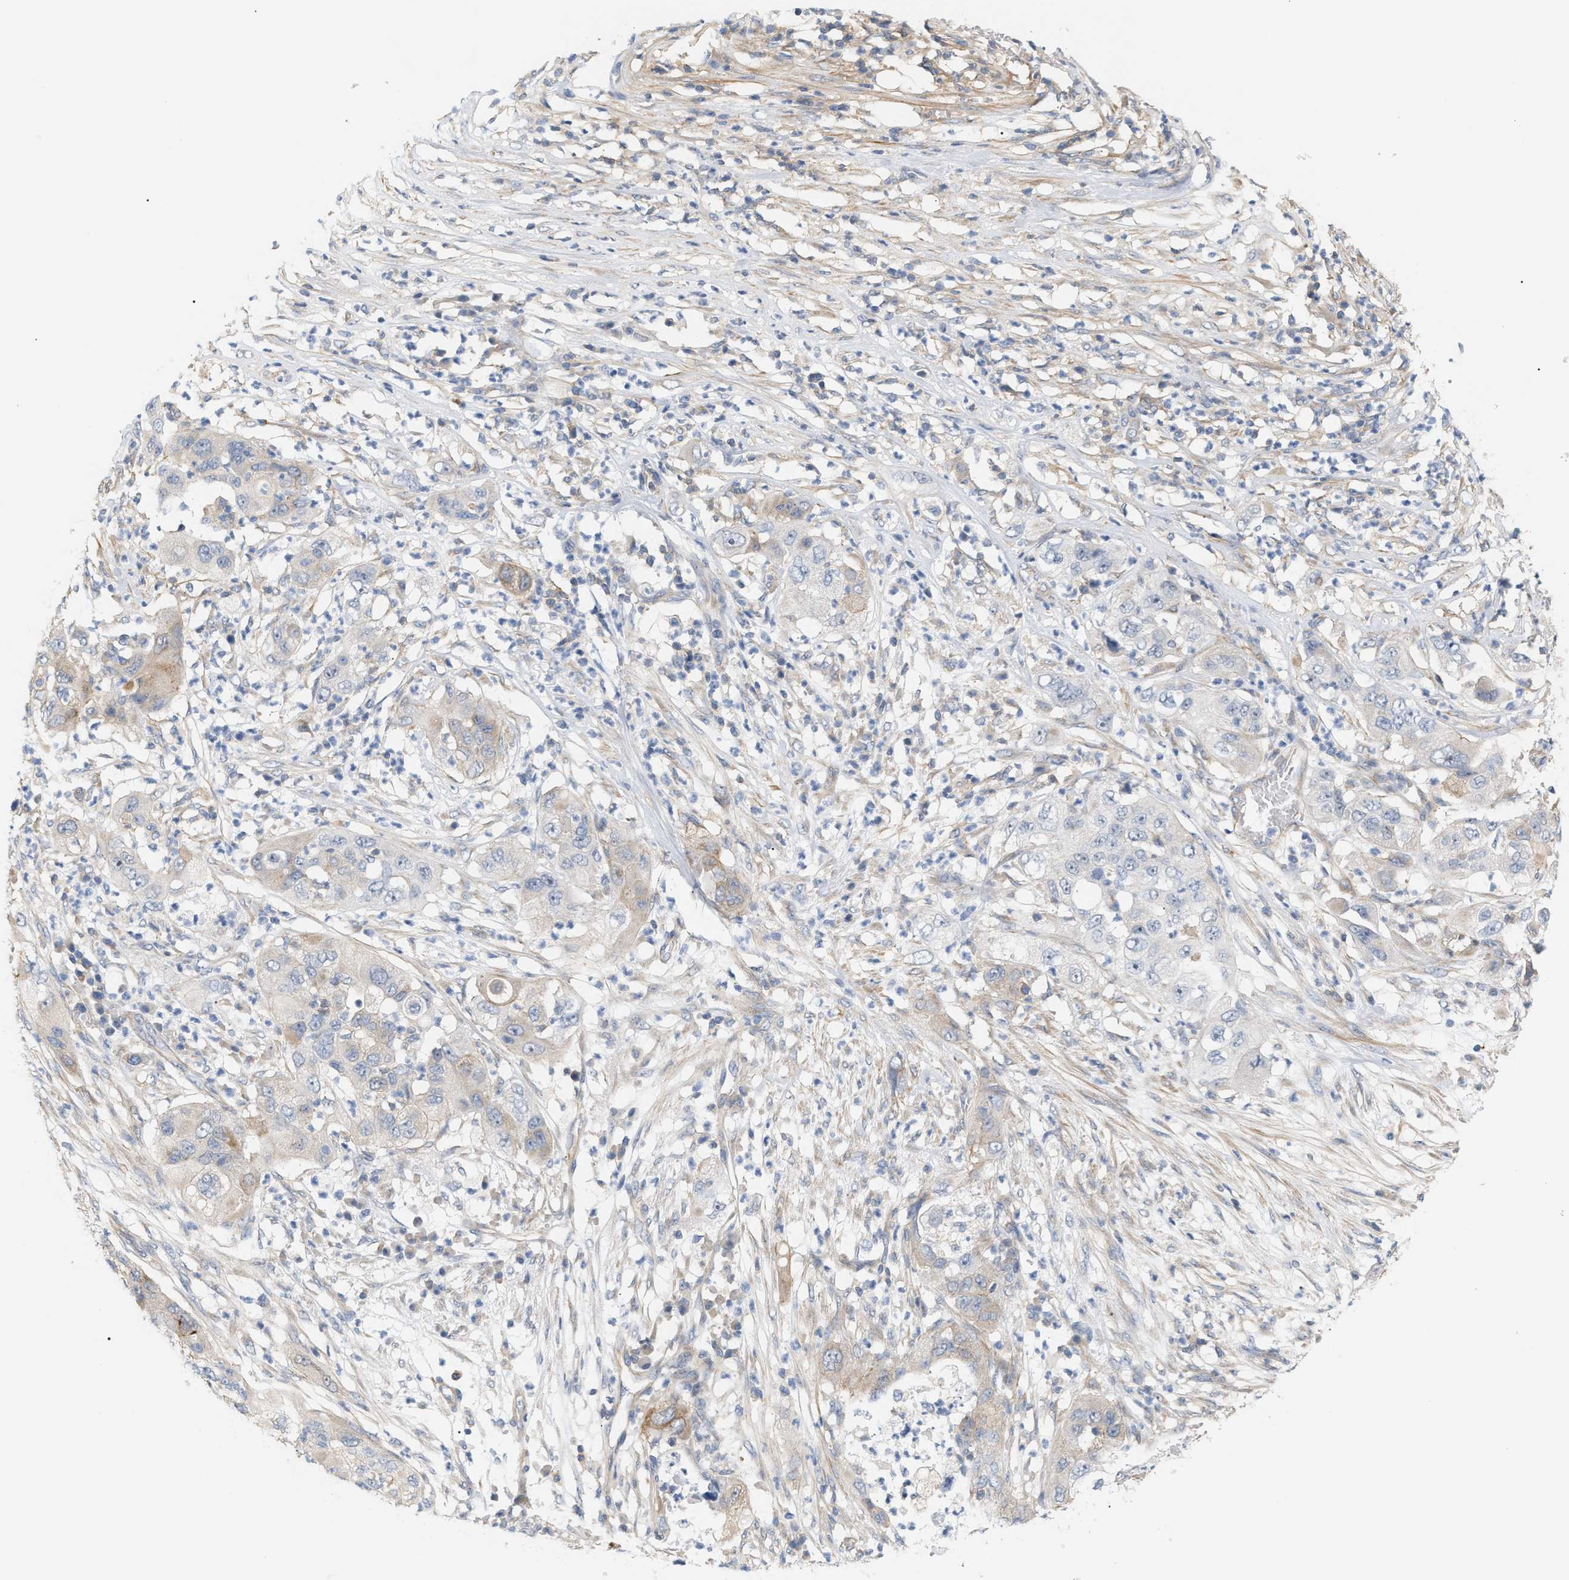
{"staining": {"intensity": "weak", "quantity": "<25%", "location": "cytoplasmic/membranous"}, "tissue": "pancreatic cancer", "cell_type": "Tumor cells", "image_type": "cancer", "snomed": [{"axis": "morphology", "description": "Adenocarcinoma, NOS"}, {"axis": "topography", "description": "Pancreas"}], "caption": "Tumor cells are negative for protein expression in human adenocarcinoma (pancreatic). (DAB (3,3'-diaminobenzidine) IHC with hematoxylin counter stain).", "gene": "LRCH1", "patient": {"sex": "female", "age": 78}}